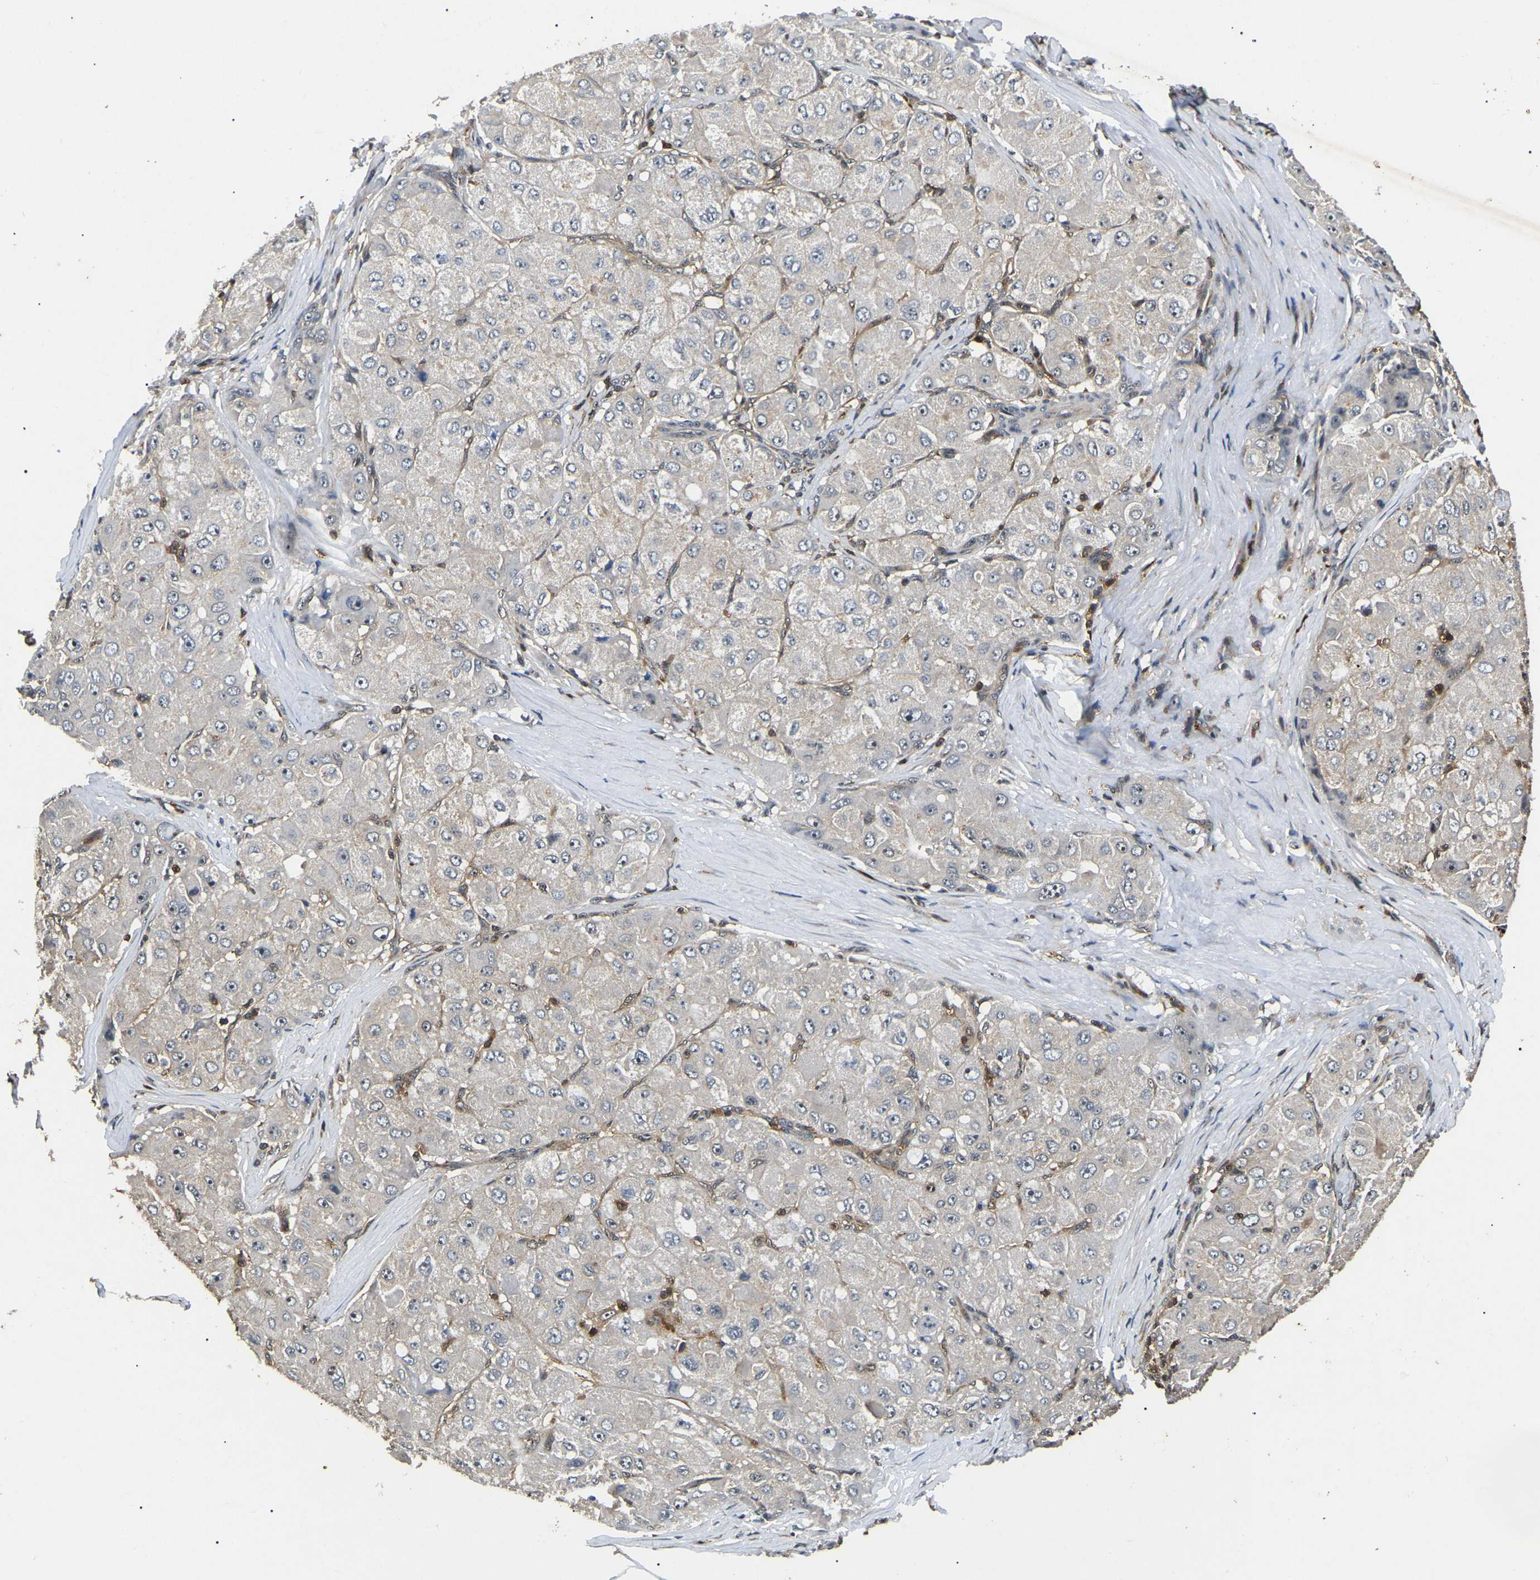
{"staining": {"intensity": "negative", "quantity": "none", "location": "none"}, "tissue": "liver cancer", "cell_type": "Tumor cells", "image_type": "cancer", "snomed": [{"axis": "morphology", "description": "Carcinoma, Hepatocellular, NOS"}, {"axis": "topography", "description": "Liver"}], "caption": "This is an immunohistochemistry histopathology image of human liver hepatocellular carcinoma. There is no expression in tumor cells.", "gene": "RBM28", "patient": {"sex": "male", "age": 80}}